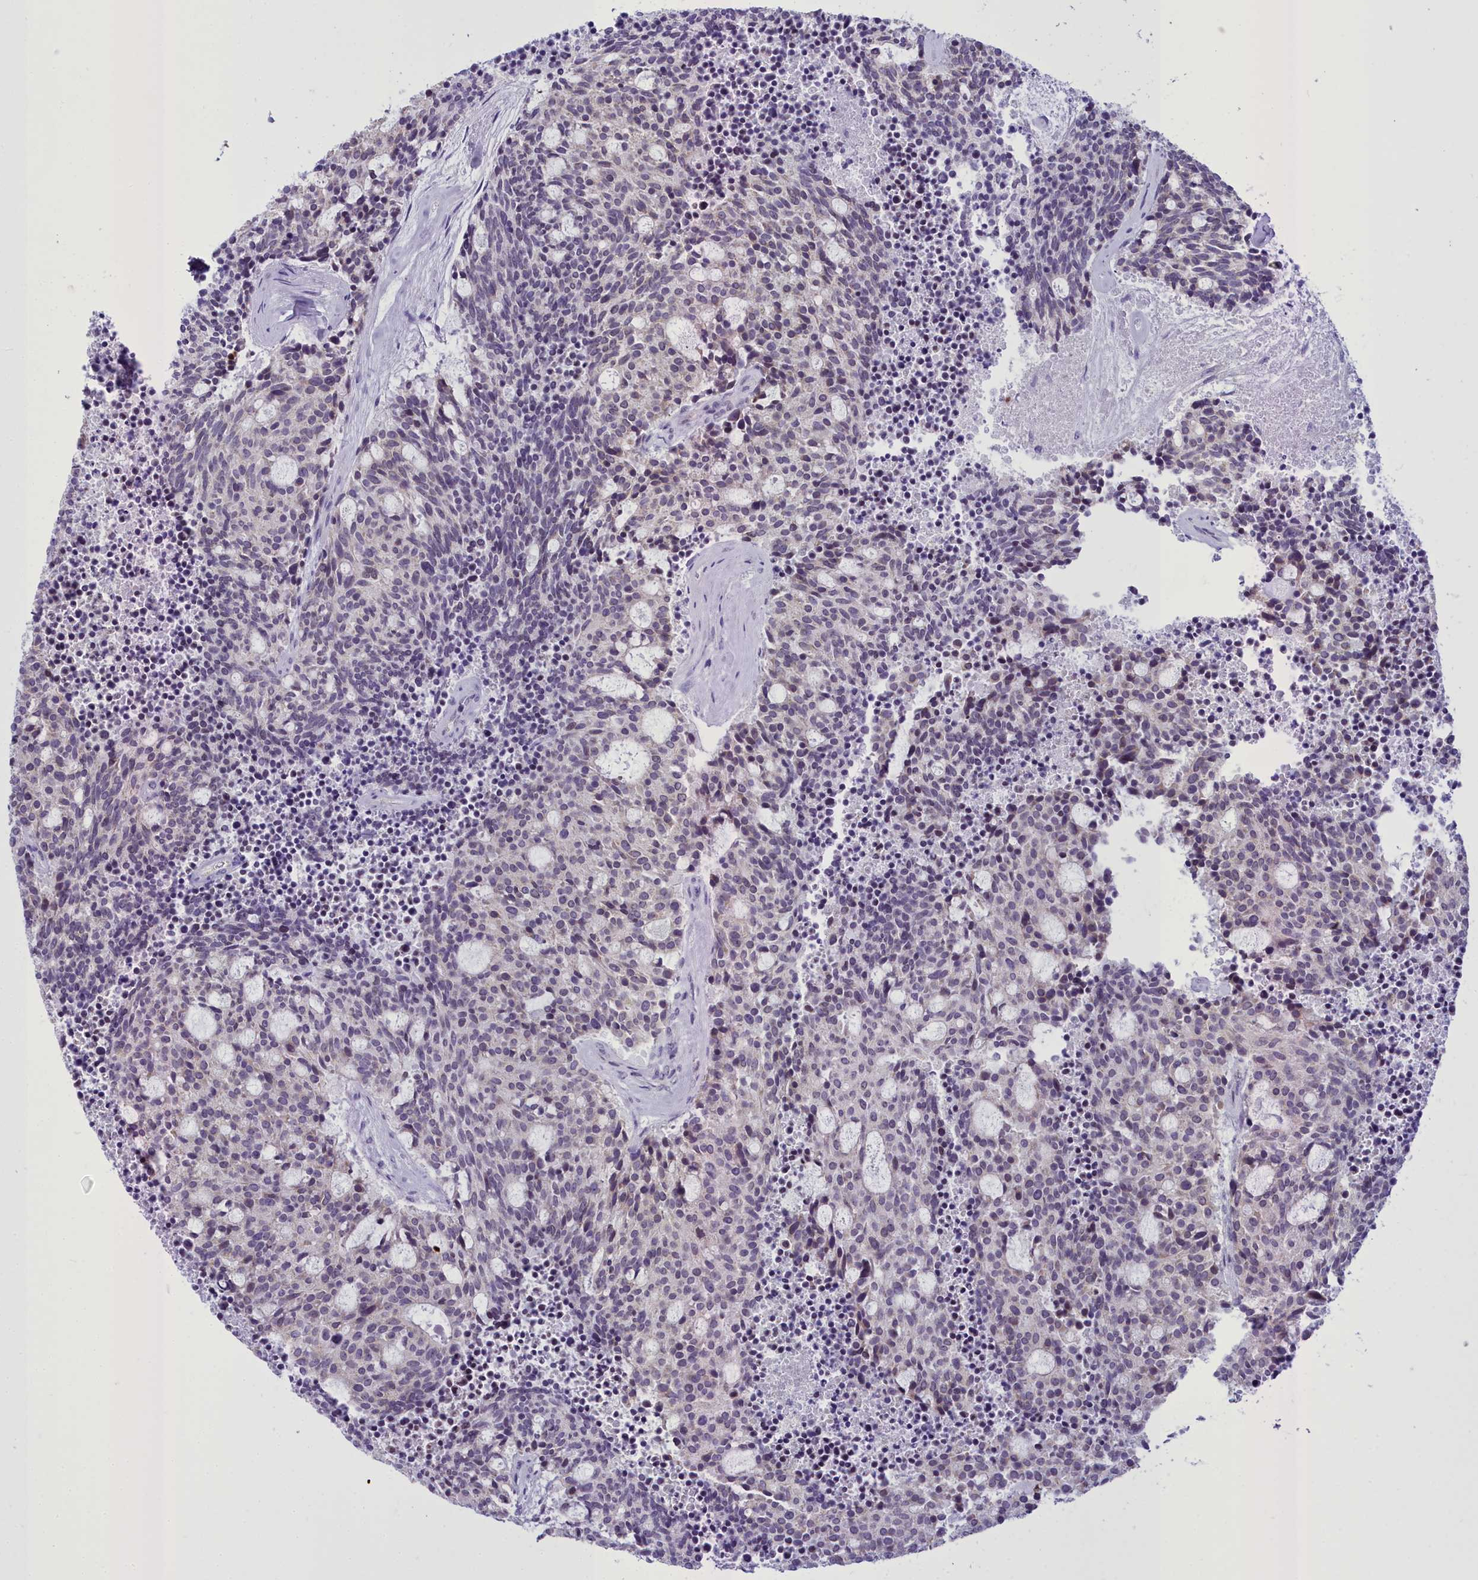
{"staining": {"intensity": "negative", "quantity": "none", "location": "none"}, "tissue": "carcinoid", "cell_type": "Tumor cells", "image_type": "cancer", "snomed": [{"axis": "morphology", "description": "Carcinoid, malignant, NOS"}, {"axis": "topography", "description": "Pancreas"}], "caption": "The histopathology image reveals no staining of tumor cells in malignant carcinoid. (Immunohistochemistry, brightfield microscopy, high magnification).", "gene": "B9D2", "patient": {"sex": "female", "age": 54}}